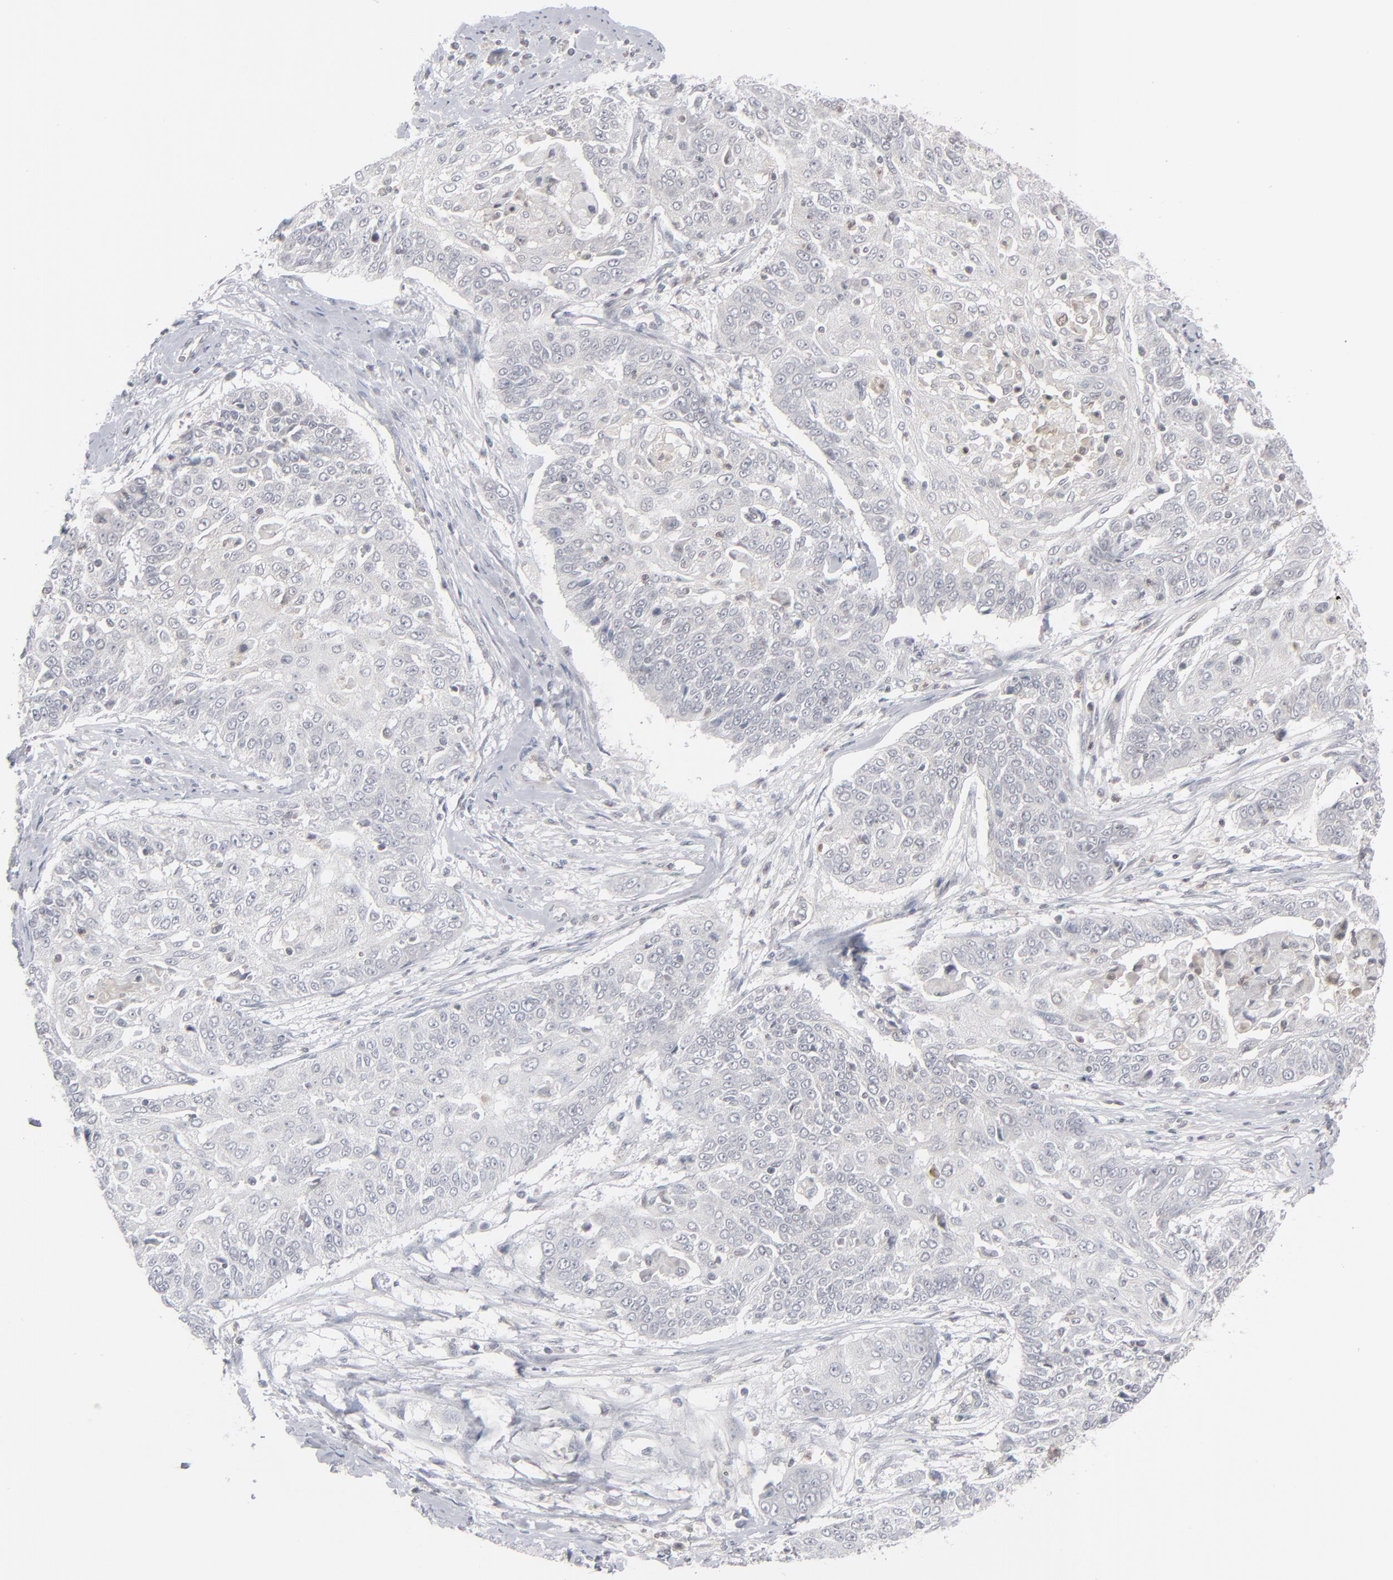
{"staining": {"intensity": "negative", "quantity": "none", "location": "none"}, "tissue": "cervical cancer", "cell_type": "Tumor cells", "image_type": "cancer", "snomed": [{"axis": "morphology", "description": "Squamous cell carcinoma, NOS"}, {"axis": "topography", "description": "Cervix"}], "caption": "An immunohistochemistry micrograph of squamous cell carcinoma (cervical) is shown. There is no staining in tumor cells of squamous cell carcinoma (cervical). Brightfield microscopy of immunohistochemistry stained with DAB (brown) and hematoxylin (blue), captured at high magnification.", "gene": "POF1B", "patient": {"sex": "female", "age": 64}}